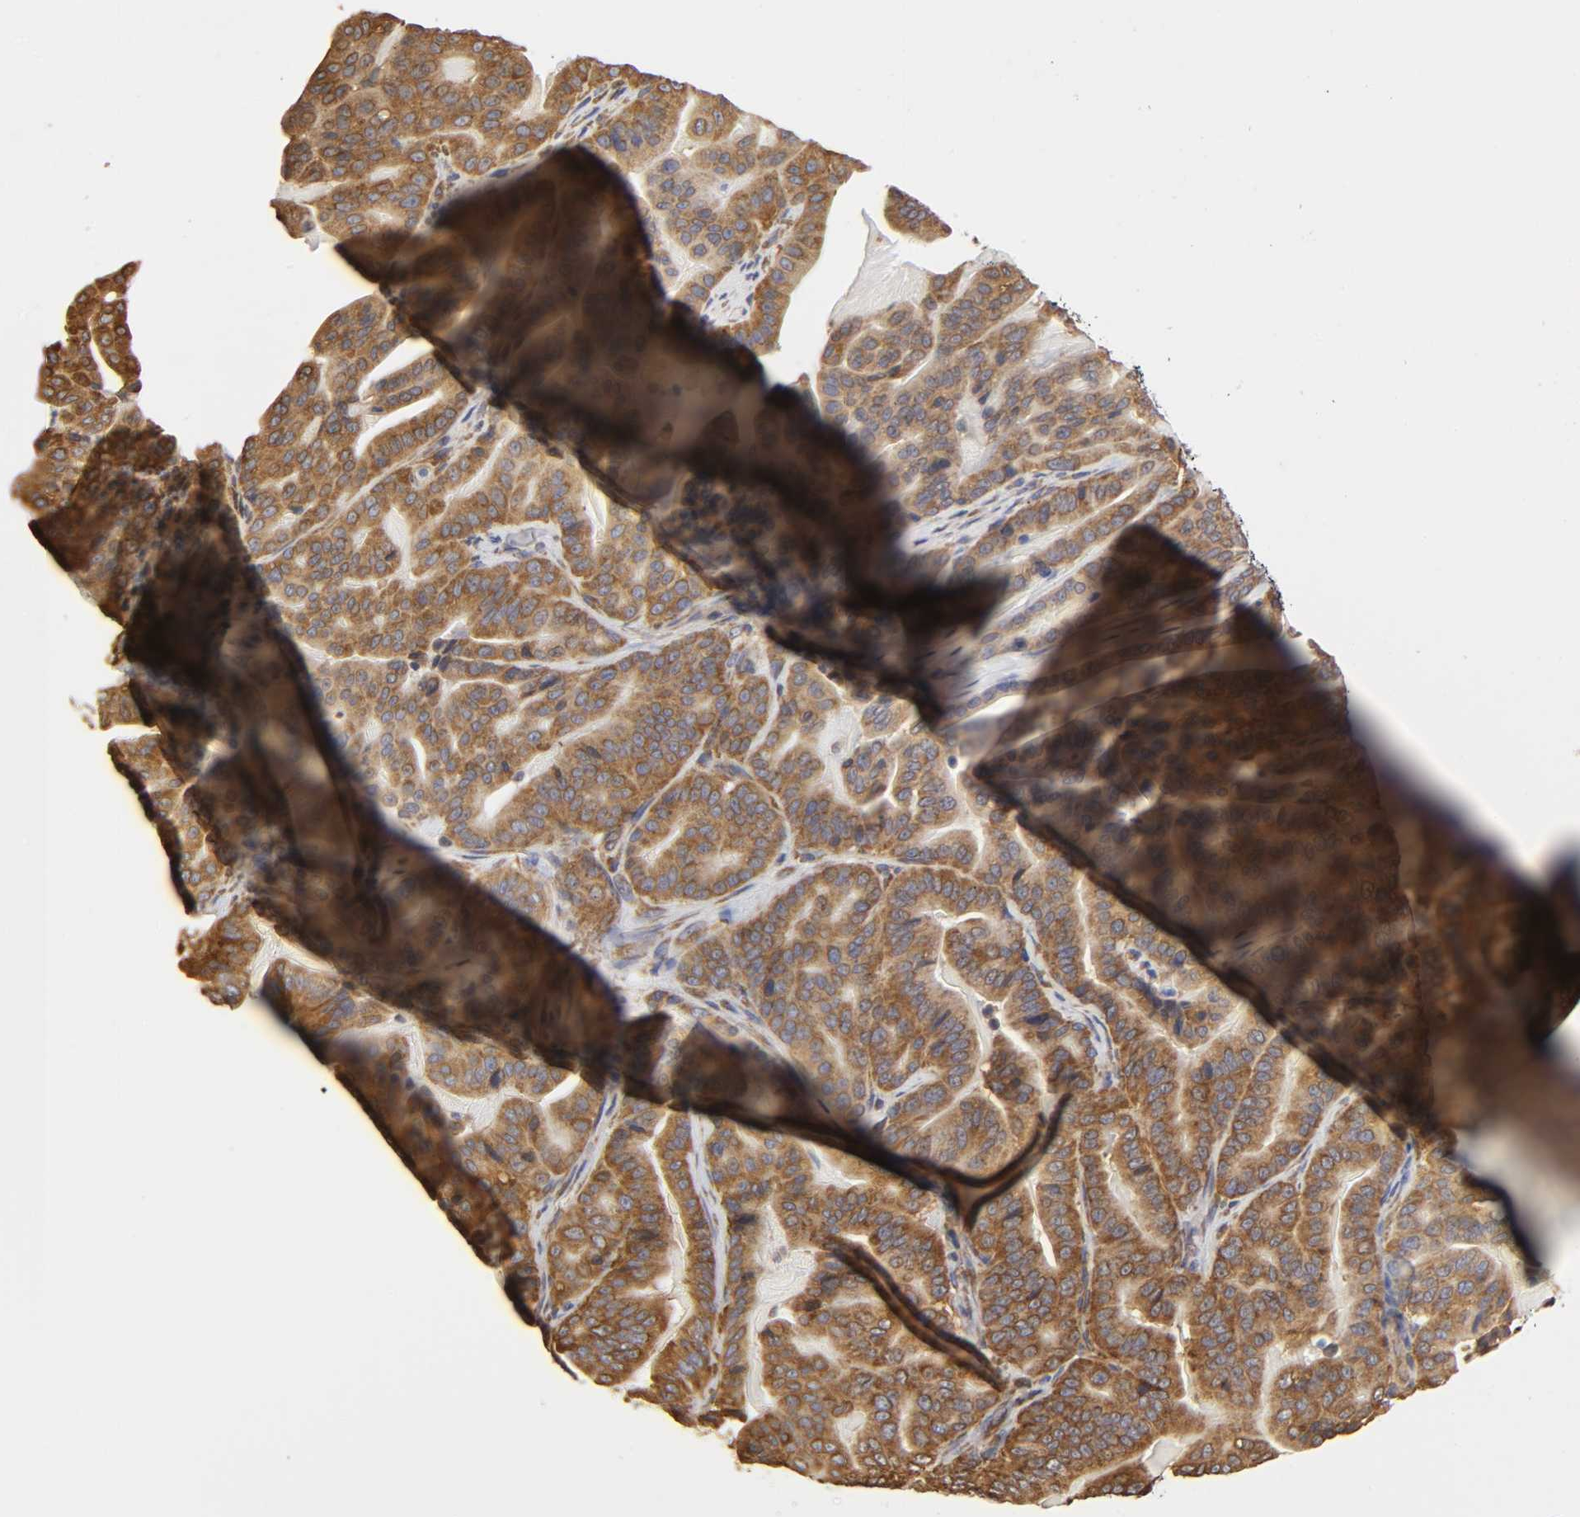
{"staining": {"intensity": "strong", "quantity": ">75%", "location": "cytoplasmic/membranous"}, "tissue": "pancreatic cancer", "cell_type": "Tumor cells", "image_type": "cancer", "snomed": [{"axis": "morphology", "description": "Adenocarcinoma, NOS"}, {"axis": "topography", "description": "Pancreas"}], "caption": "Brown immunohistochemical staining in pancreatic cancer demonstrates strong cytoplasmic/membranous staining in approximately >75% of tumor cells.", "gene": "RPL14", "patient": {"sex": "male", "age": 63}}